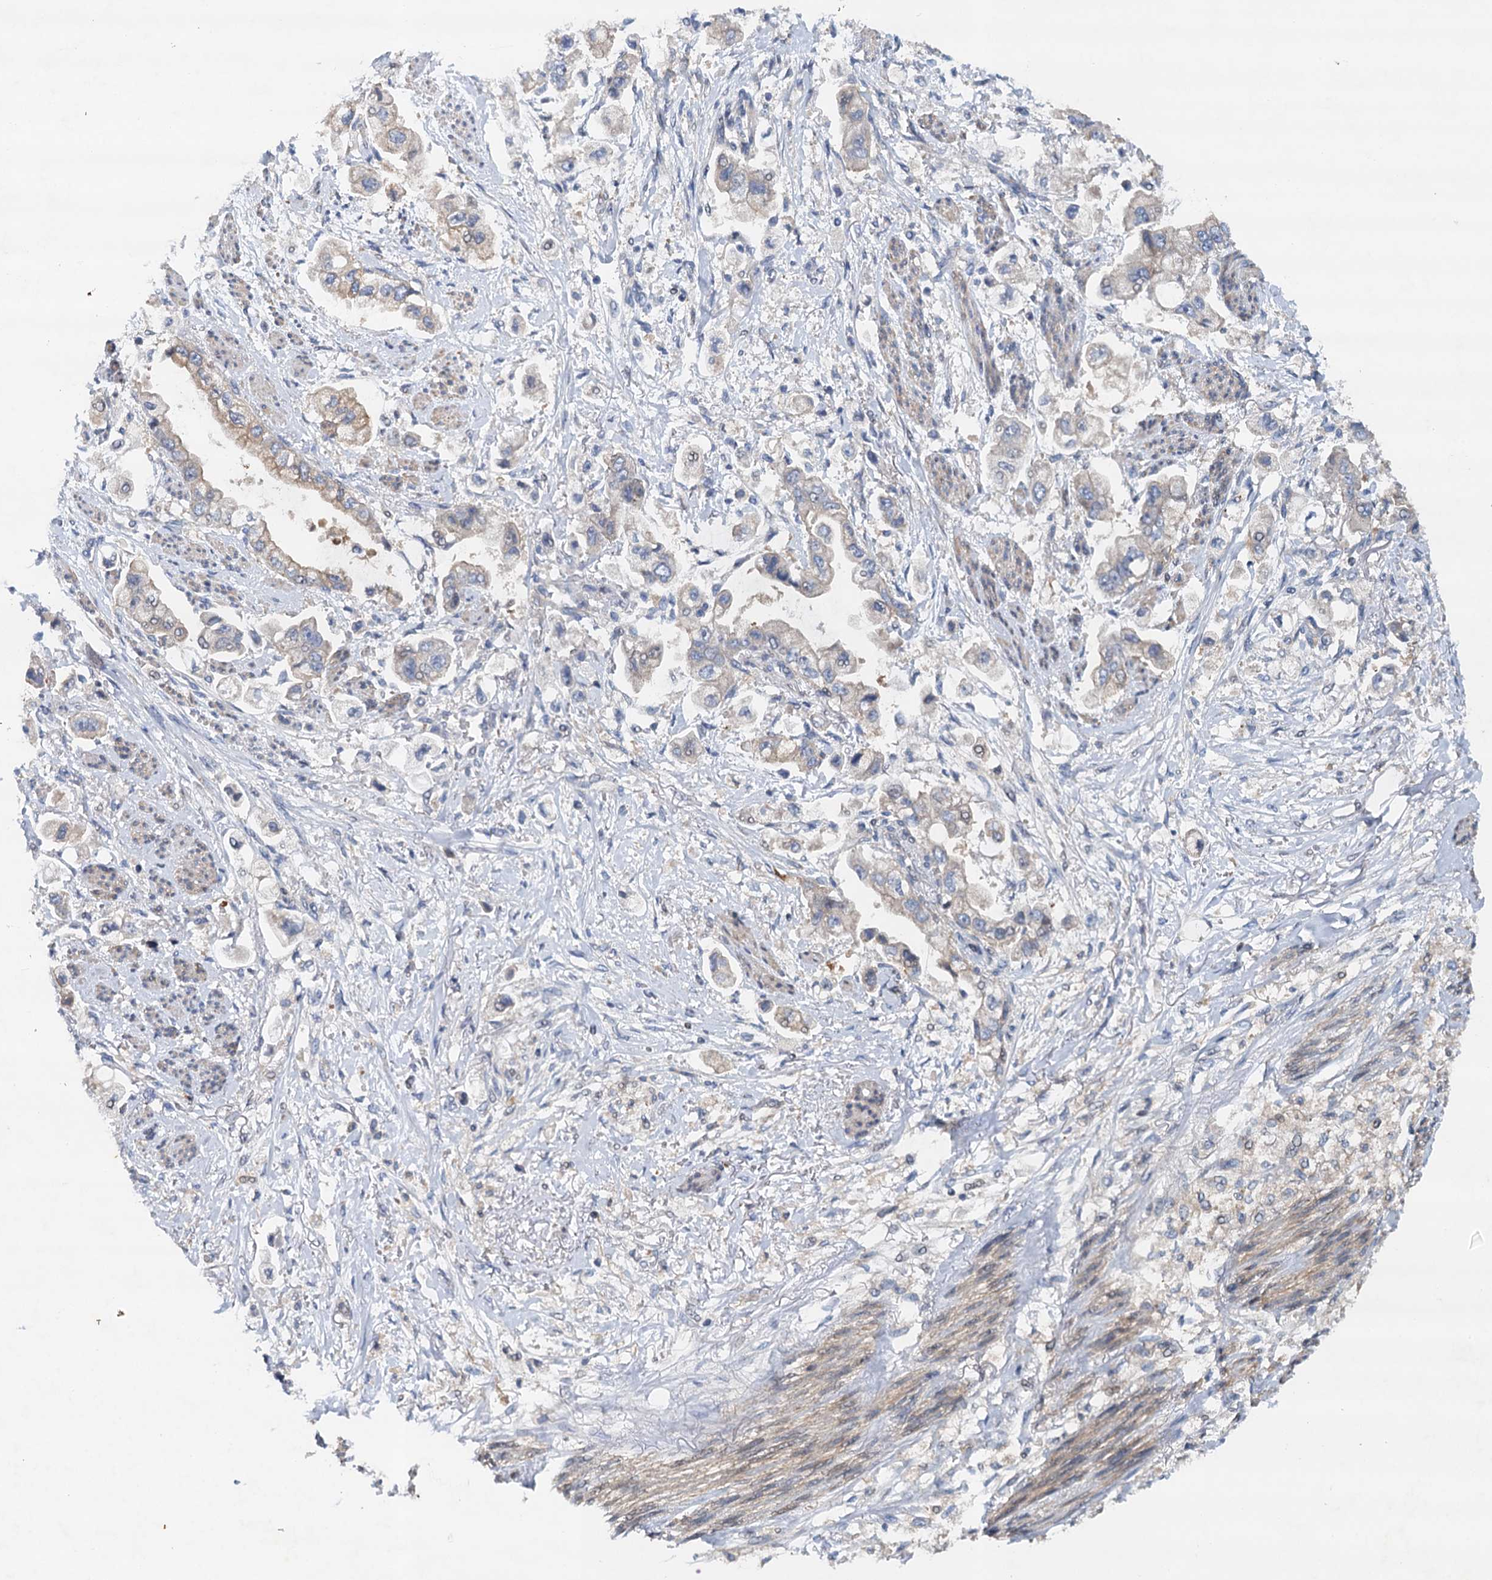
{"staining": {"intensity": "moderate", "quantity": "<25%", "location": "cytoplasmic/membranous"}, "tissue": "stomach cancer", "cell_type": "Tumor cells", "image_type": "cancer", "snomed": [{"axis": "morphology", "description": "Adenocarcinoma, NOS"}, {"axis": "topography", "description": "Stomach"}], "caption": "The immunohistochemical stain labels moderate cytoplasmic/membranous expression in tumor cells of stomach cancer (adenocarcinoma) tissue. Using DAB (brown) and hematoxylin (blue) stains, captured at high magnification using brightfield microscopy.", "gene": "NBEA", "patient": {"sex": "male", "age": 62}}